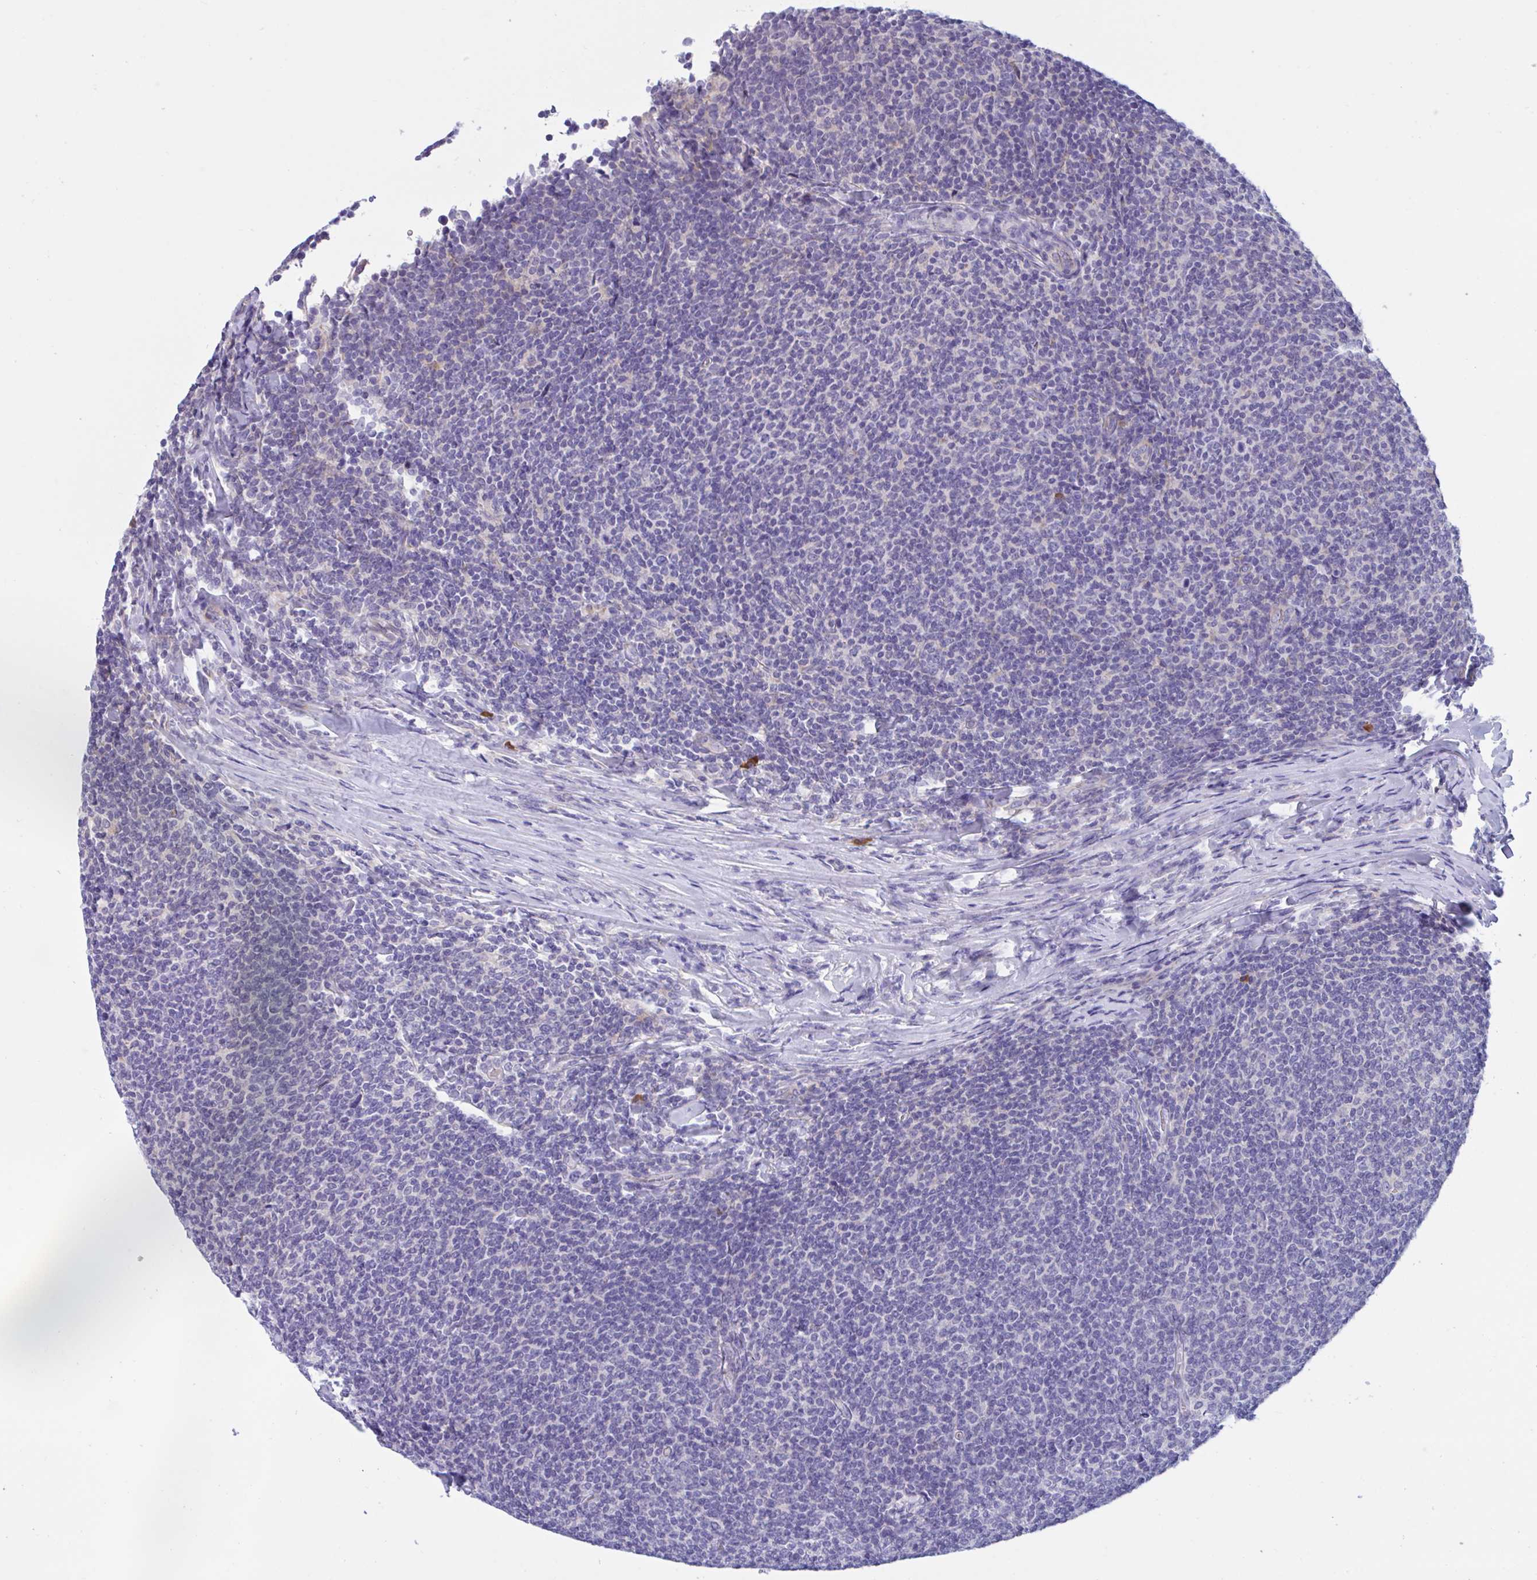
{"staining": {"intensity": "negative", "quantity": "none", "location": "none"}, "tissue": "lymphoma", "cell_type": "Tumor cells", "image_type": "cancer", "snomed": [{"axis": "morphology", "description": "Malignant lymphoma, non-Hodgkin's type, Low grade"}, {"axis": "topography", "description": "Lymph node"}], "caption": "An immunohistochemistry (IHC) image of malignant lymphoma, non-Hodgkin's type (low-grade) is shown. There is no staining in tumor cells of malignant lymphoma, non-Hodgkin's type (low-grade).", "gene": "MS4A14", "patient": {"sex": "male", "age": 52}}